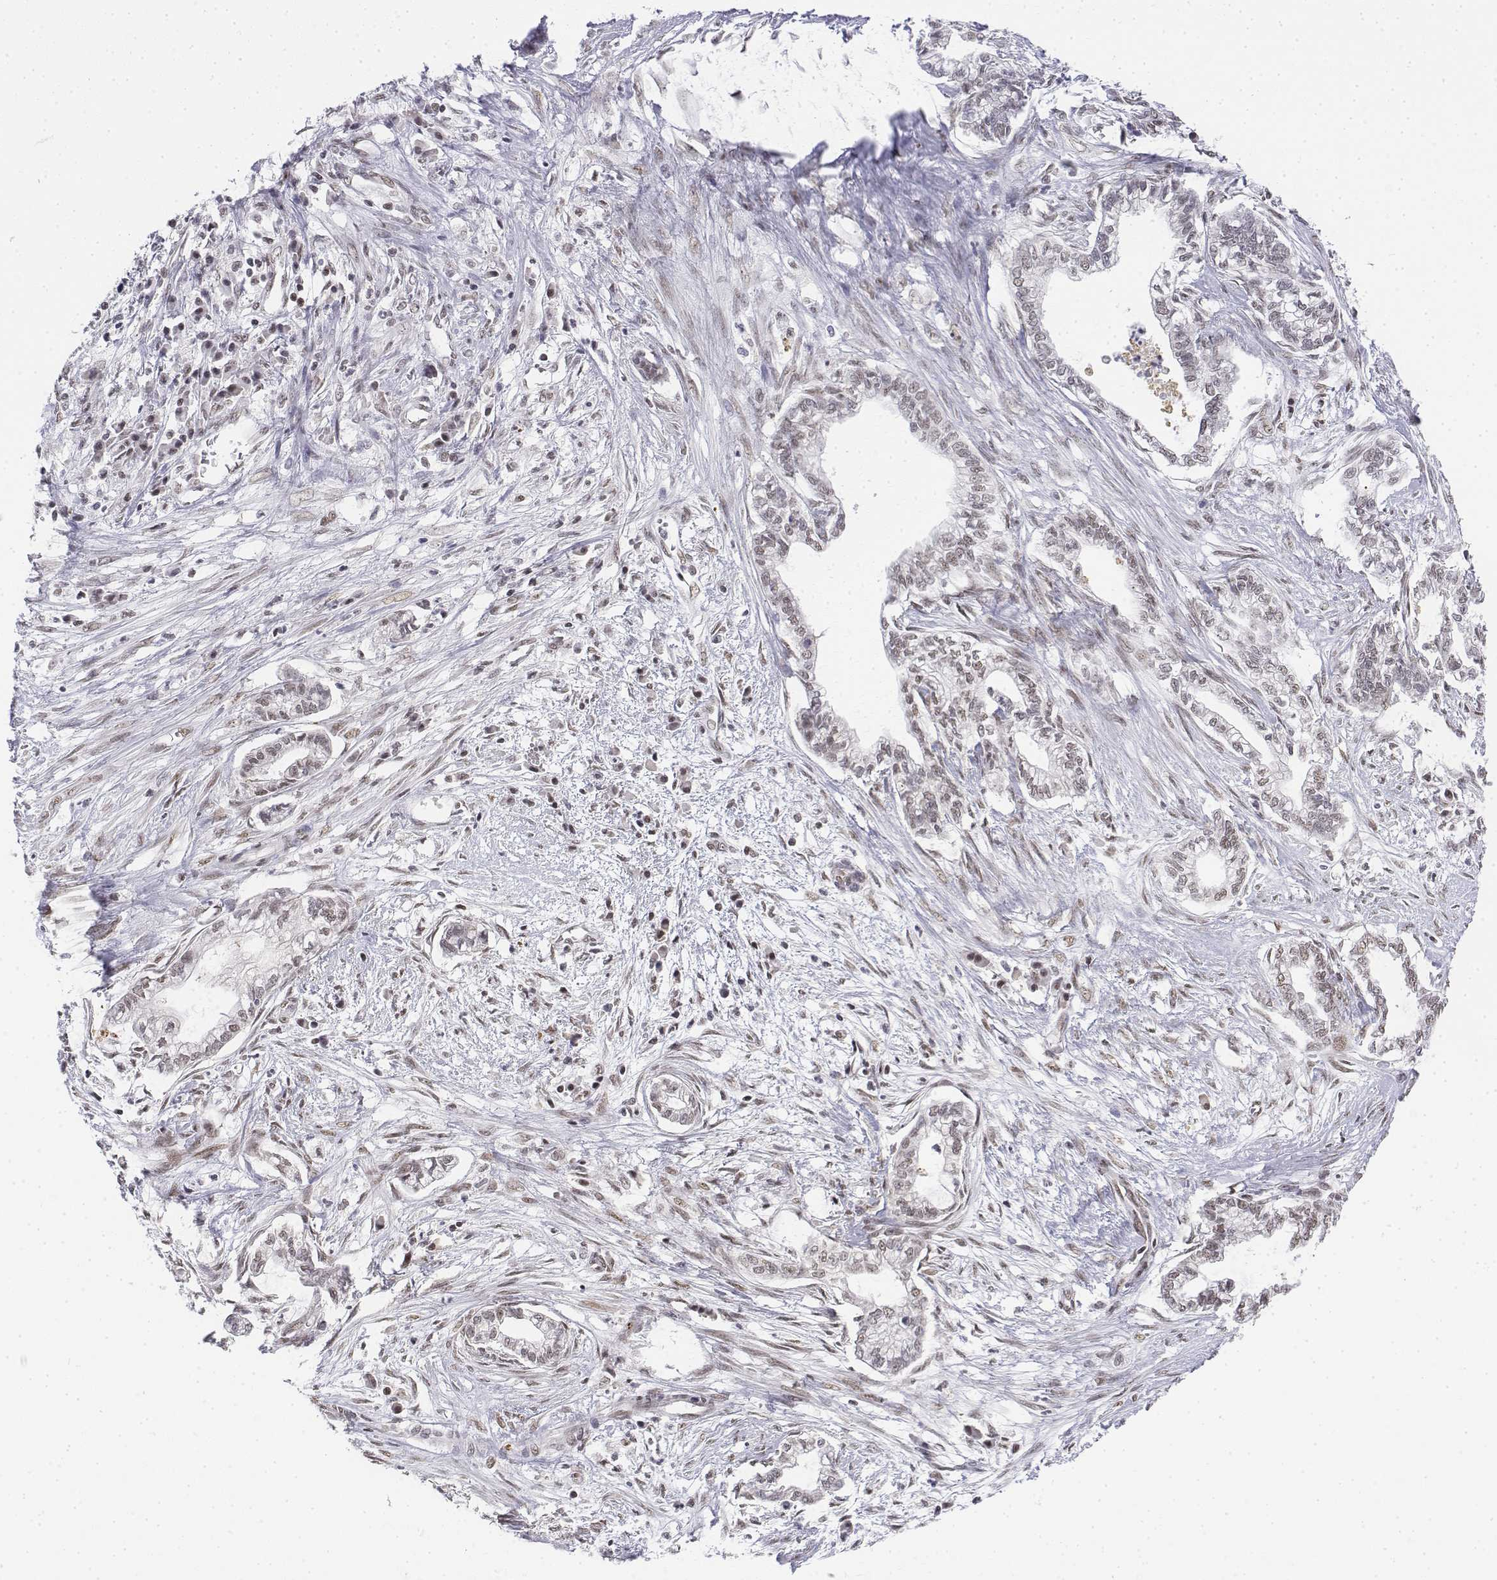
{"staining": {"intensity": "weak", "quantity": ">75%", "location": "nuclear"}, "tissue": "cervical cancer", "cell_type": "Tumor cells", "image_type": "cancer", "snomed": [{"axis": "morphology", "description": "Adenocarcinoma, NOS"}, {"axis": "topography", "description": "Cervix"}], "caption": "This is a histology image of IHC staining of cervical cancer, which shows weak expression in the nuclear of tumor cells.", "gene": "SETD1A", "patient": {"sex": "female", "age": 62}}